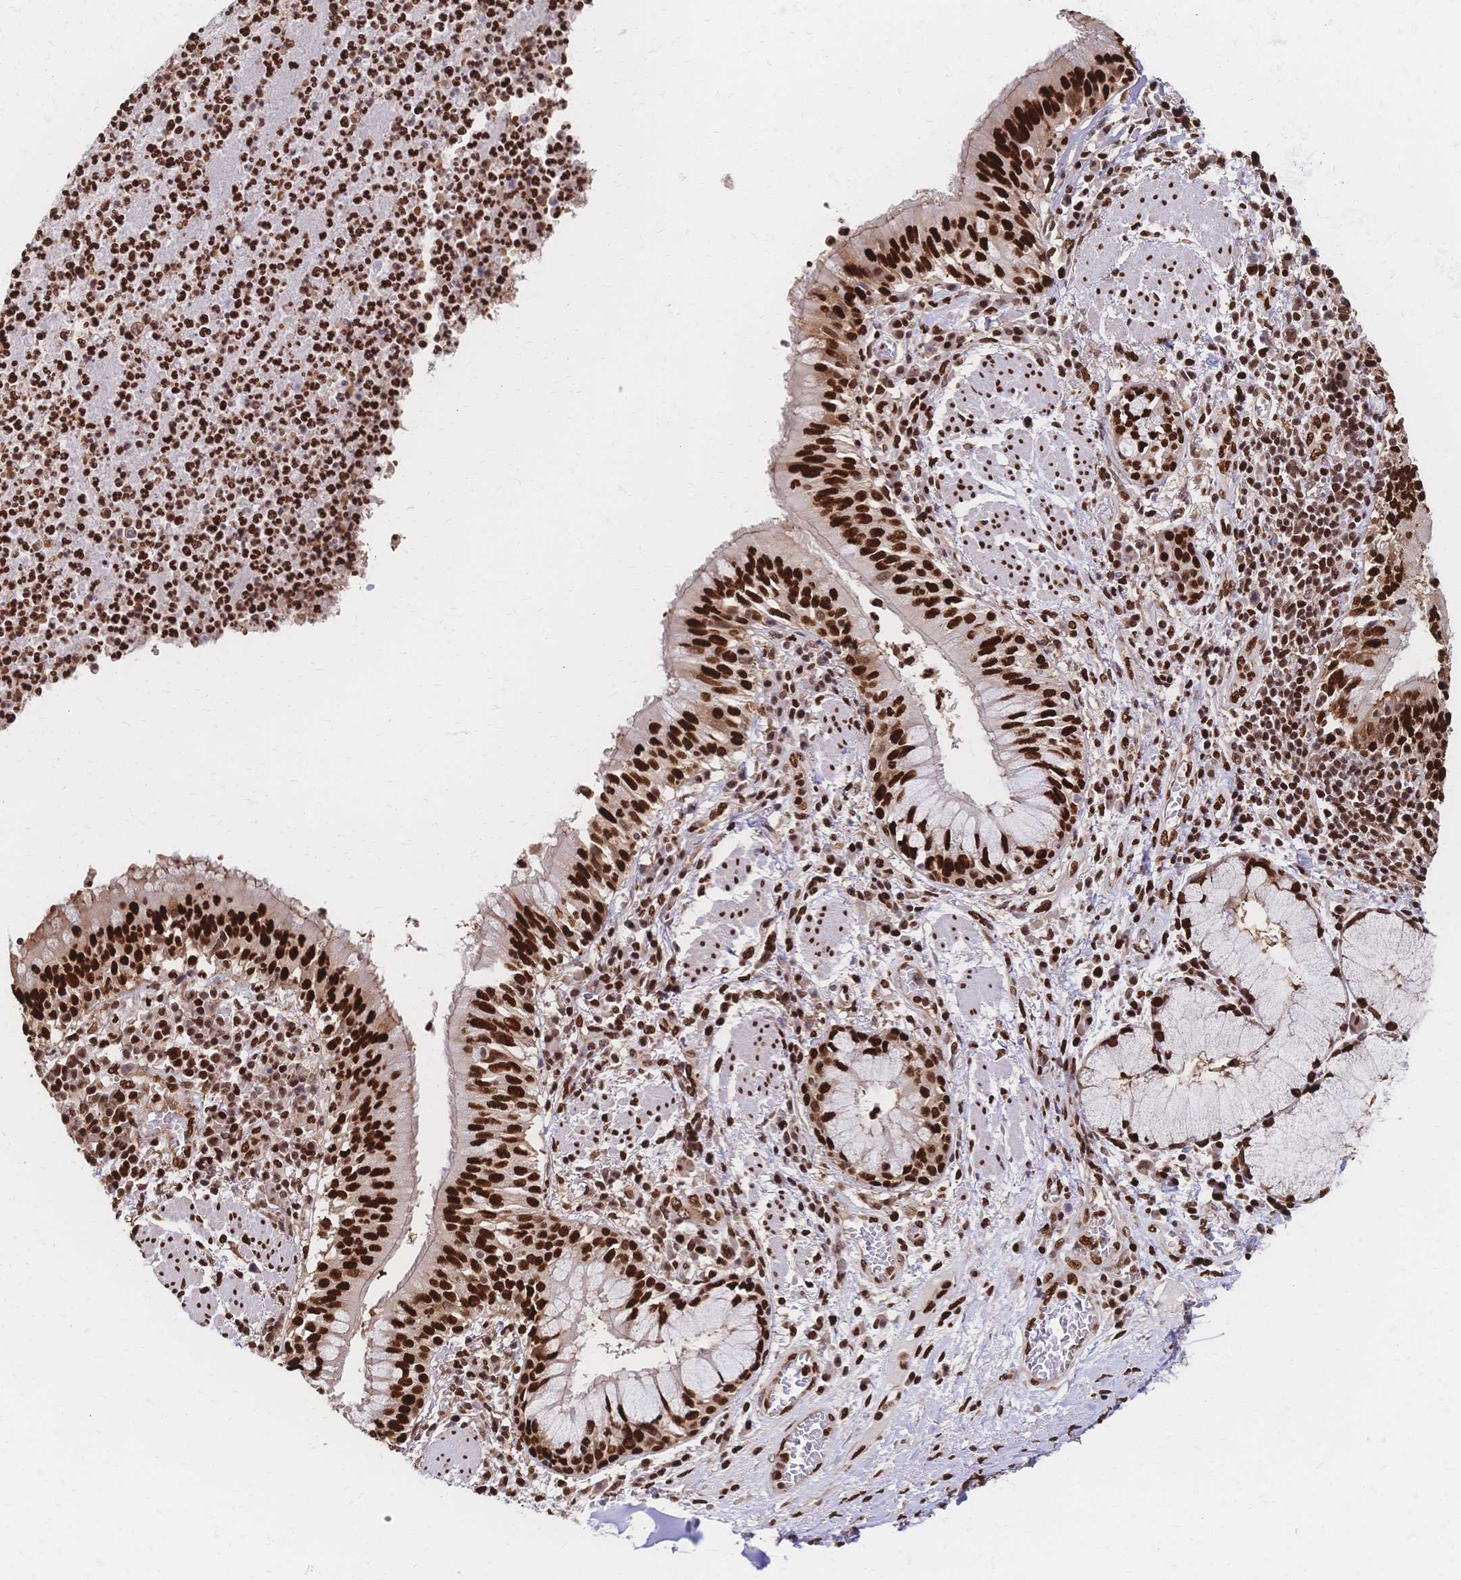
{"staining": {"intensity": "strong", "quantity": ">75%", "location": "nuclear"}, "tissue": "bronchus", "cell_type": "Respiratory epithelial cells", "image_type": "normal", "snomed": [{"axis": "morphology", "description": "Normal tissue, NOS"}, {"axis": "topography", "description": "Lymph node"}, {"axis": "topography", "description": "Bronchus"}], "caption": "A high amount of strong nuclear staining is appreciated in about >75% of respiratory epithelial cells in unremarkable bronchus.", "gene": "HDGF", "patient": {"sex": "male", "age": 56}}